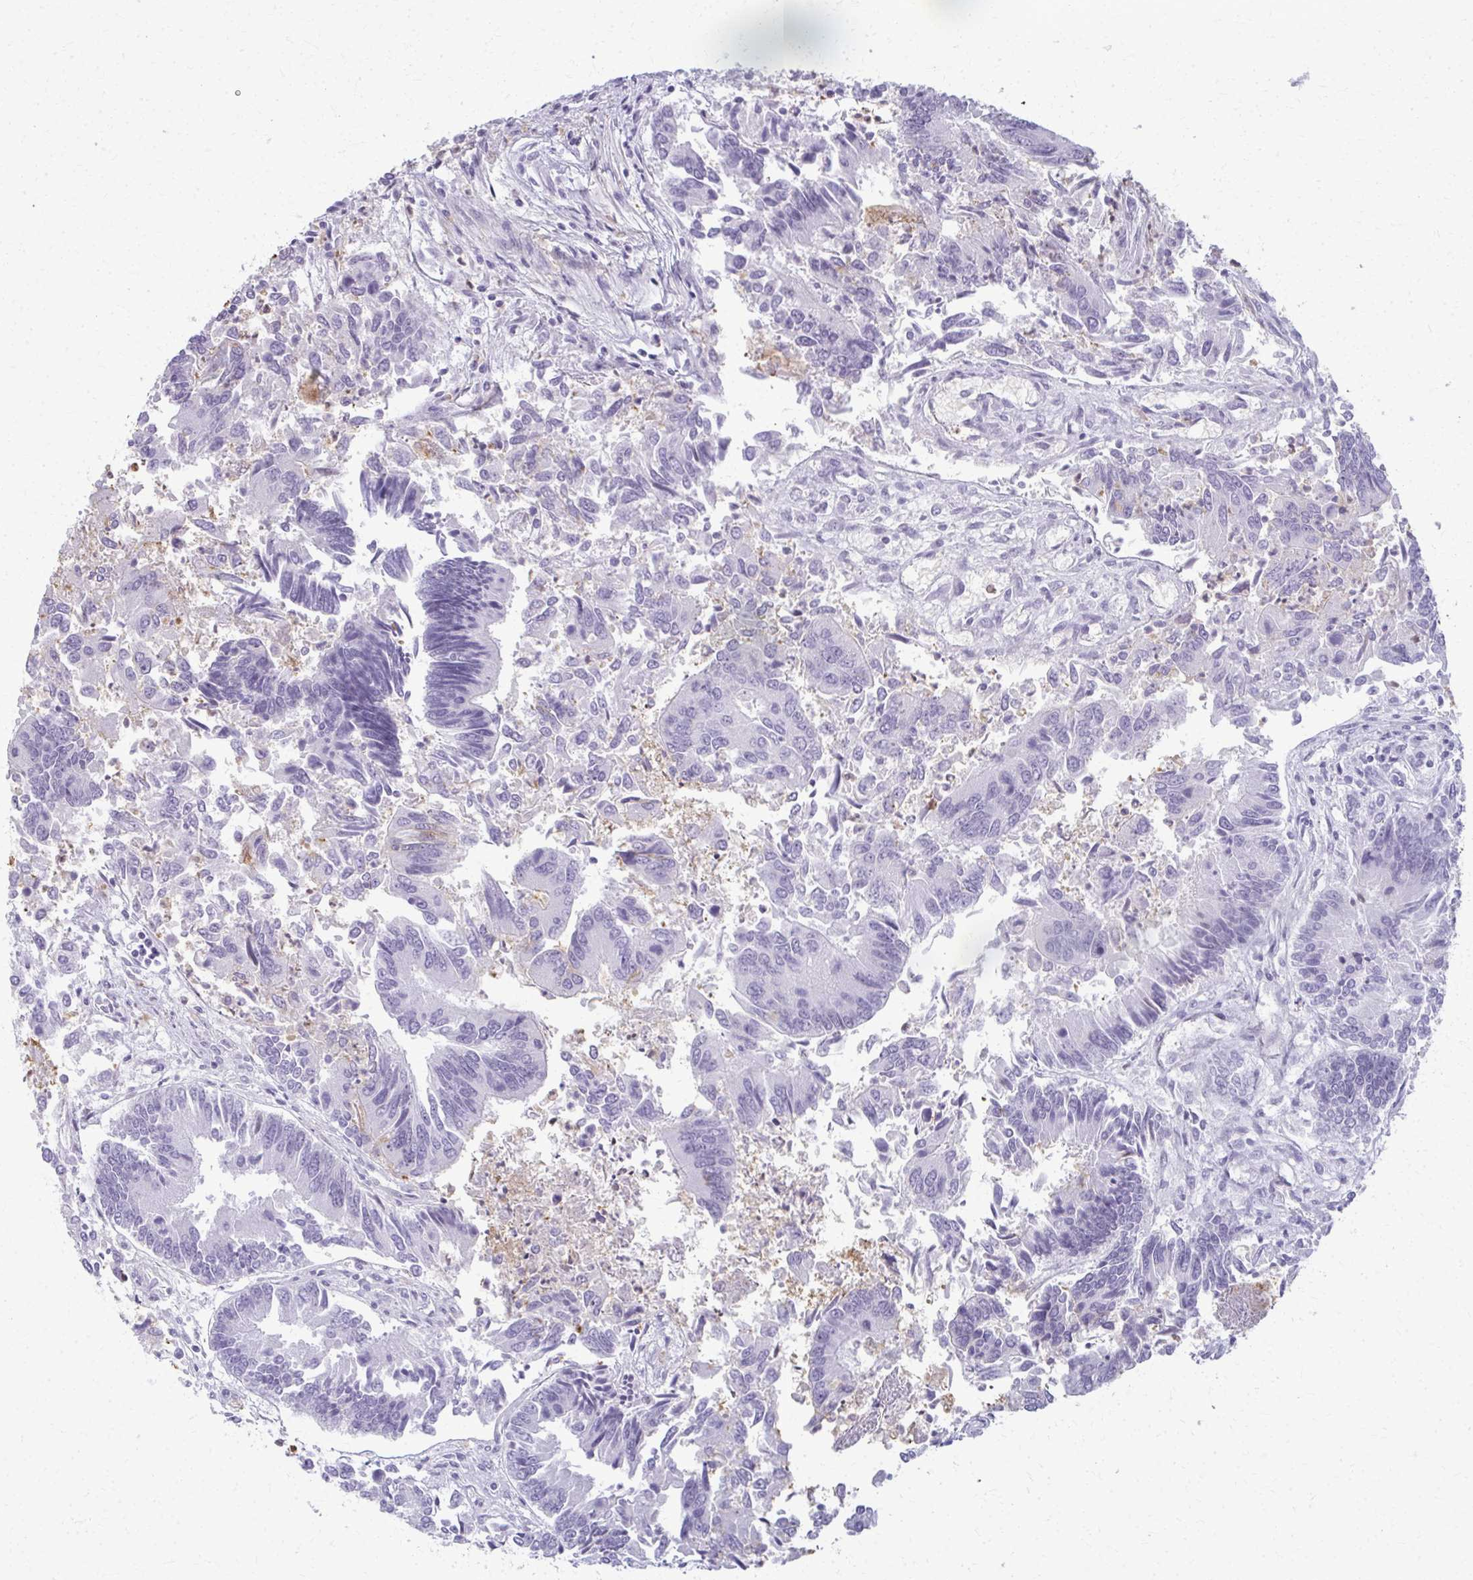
{"staining": {"intensity": "negative", "quantity": "none", "location": "none"}, "tissue": "colorectal cancer", "cell_type": "Tumor cells", "image_type": "cancer", "snomed": [{"axis": "morphology", "description": "Adenocarcinoma, NOS"}, {"axis": "topography", "description": "Colon"}], "caption": "Tumor cells are negative for protein expression in human colorectal cancer (adenocarcinoma). Nuclei are stained in blue.", "gene": "CA3", "patient": {"sex": "female", "age": 67}}